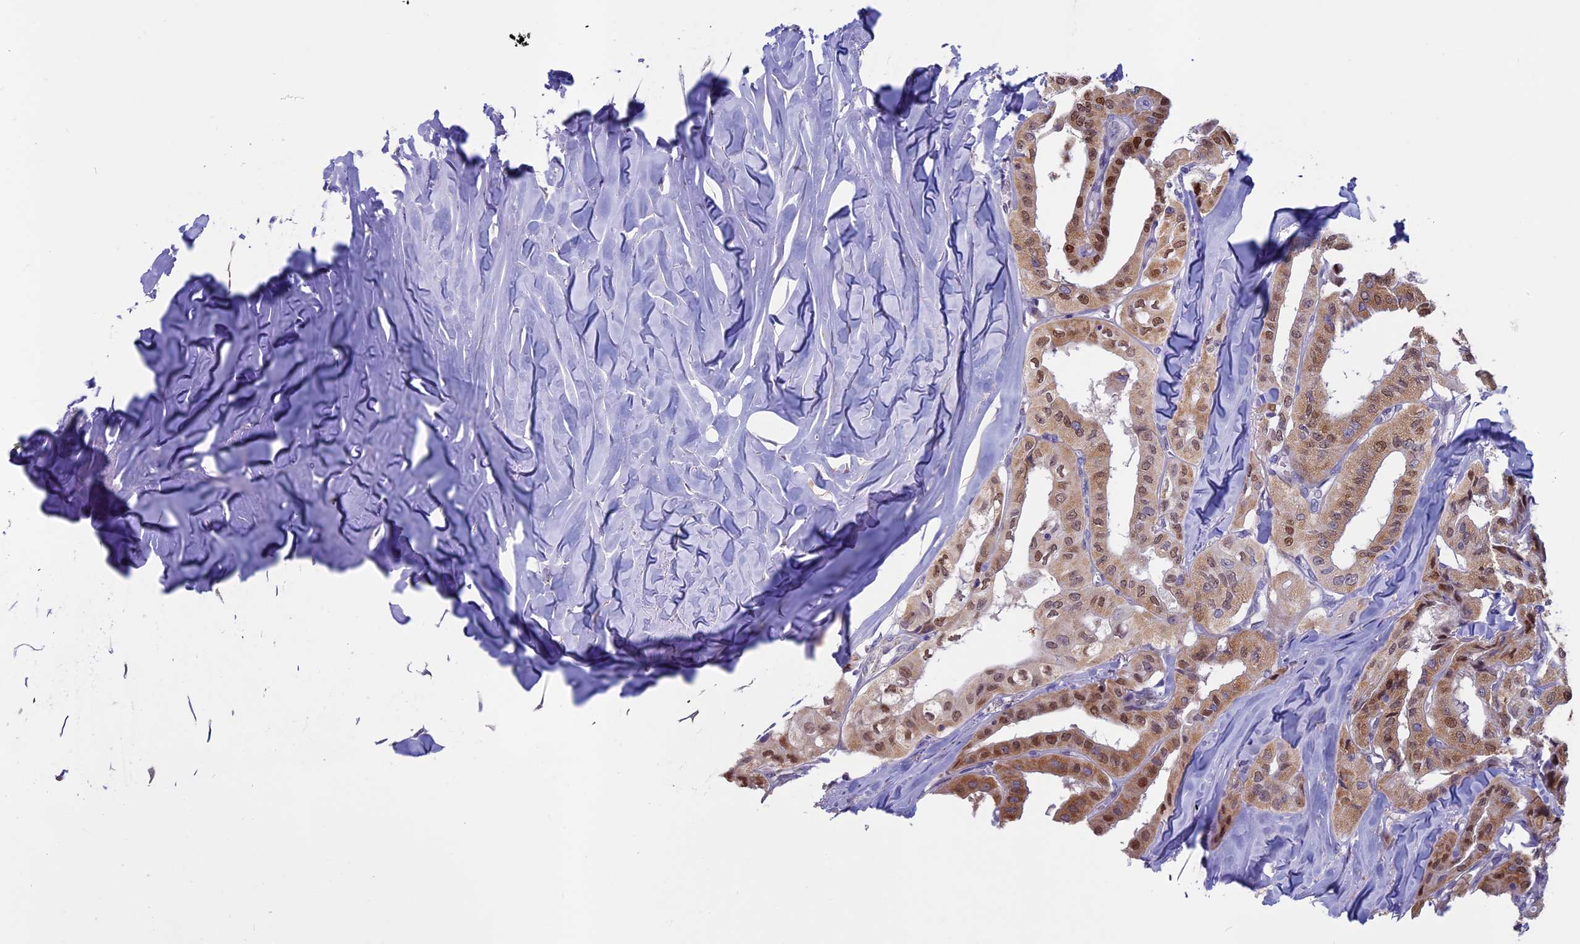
{"staining": {"intensity": "moderate", "quantity": ">75%", "location": "cytoplasmic/membranous,nuclear"}, "tissue": "thyroid cancer", "cell_type": "Tumor cells", "image_type": "cancer", "snomed": [{"axis": "morphology", "description": "Papillary adenocarcinoma, NOS"}, {"axis": "topography", "description": "Thyroid gland"}], "caption": "Protein expression analysis of thyroid cancer (papillary adenocarcinoma) exhibits moderate cytoplasmic/membranous and nuclear positivity in about >75% of tumor cells.", "gene": "ACSS1", "patient": {"sex": "female", "age": 59}}